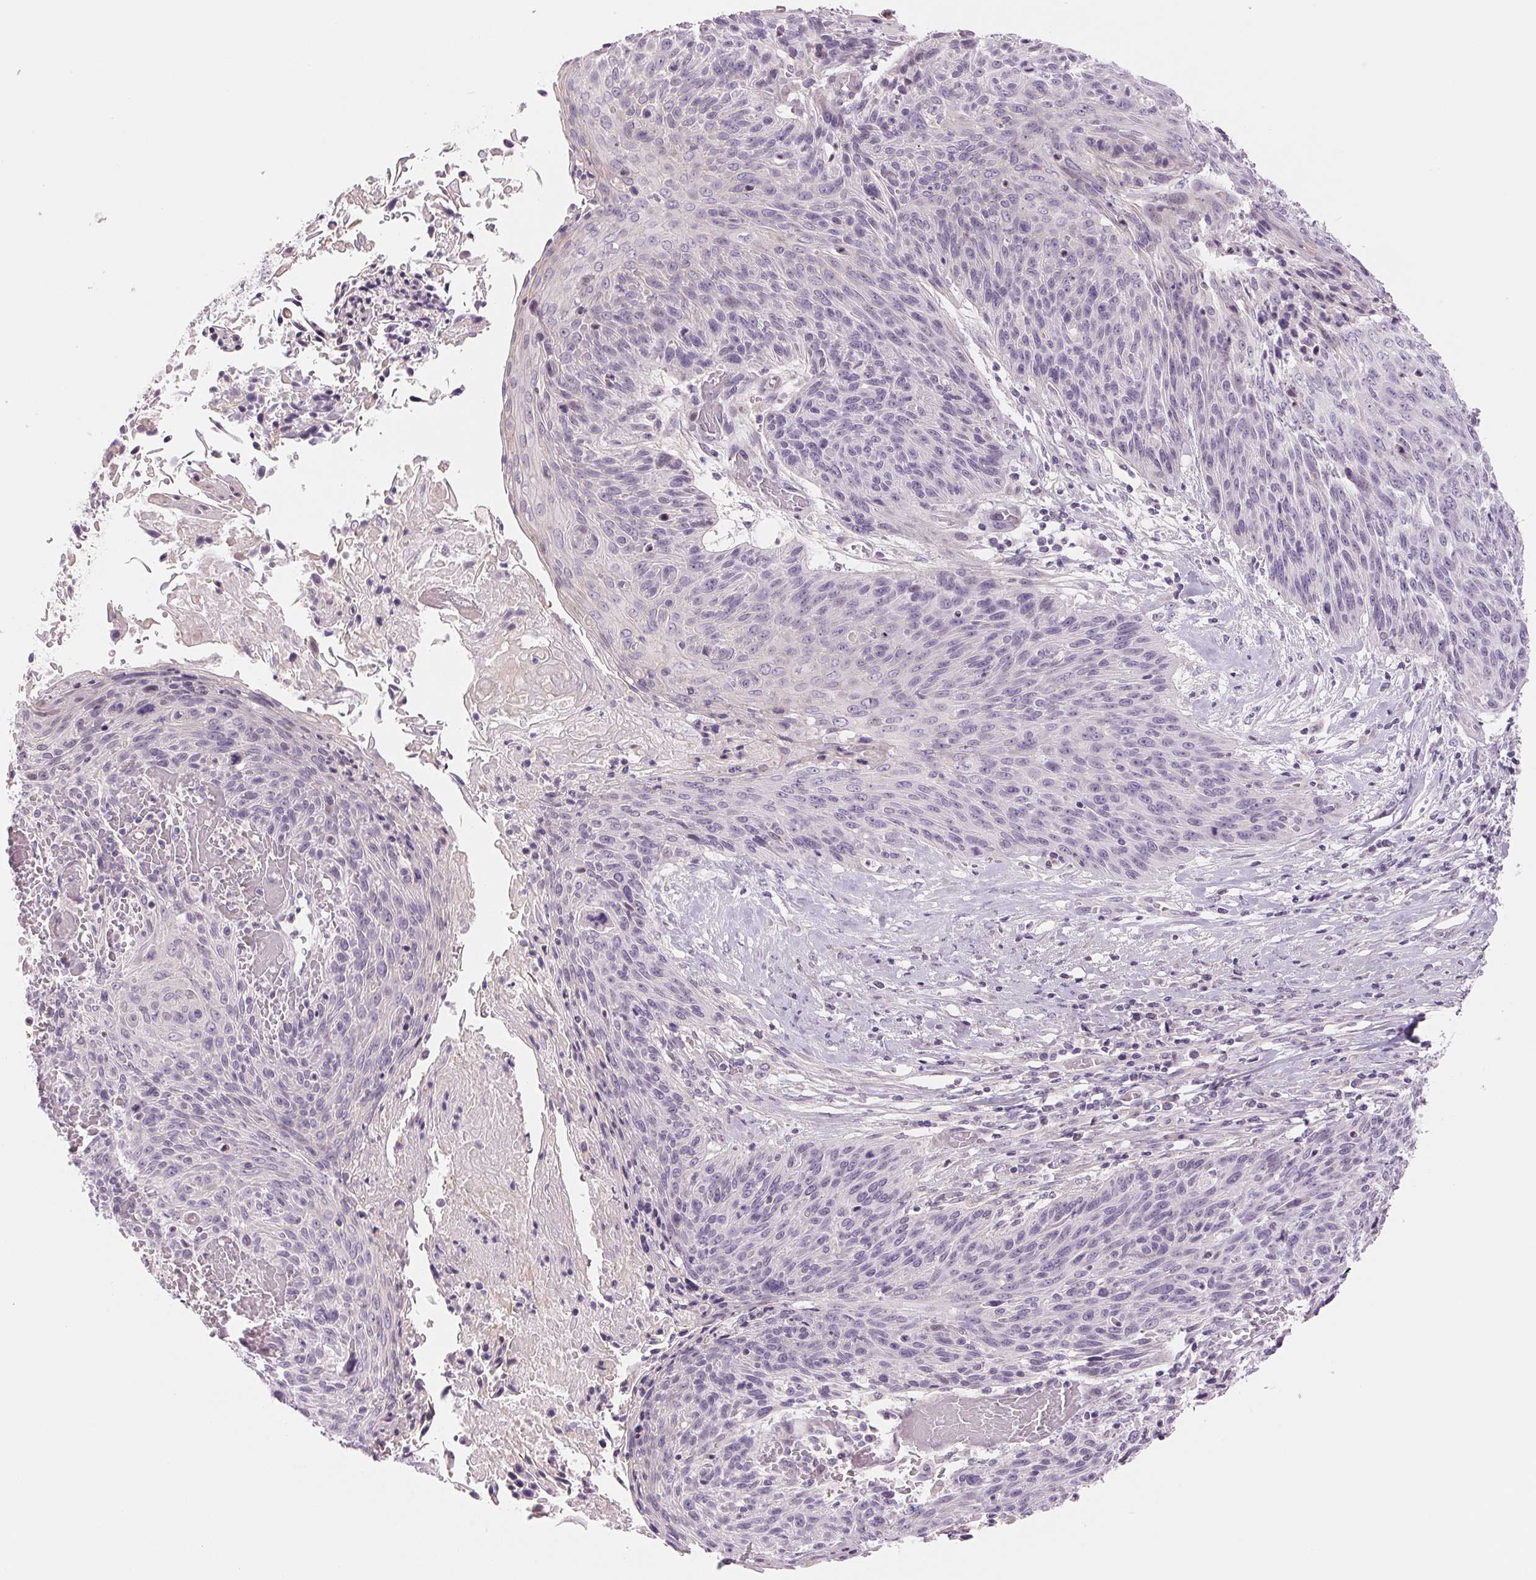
{"staining": {"intensity": "negative", "quantity": "none", "location": "none"}, "tissue": "cervical cancer", "cell_type": "Tumor cells", "image_type": "cancer", "snomed": [{"axis": "morphology", "description": "Squamous cell carcinoma, NOS"}, {"axis": "topography", "description": "Cervix"}], "caption": "Immunohistochemistry (IHC) of cervical squamous cell carcinoma demonstrates no expression in tumor cells.", "gene": "CCDC168", "patient": {"sex": "female", "age": 45}}